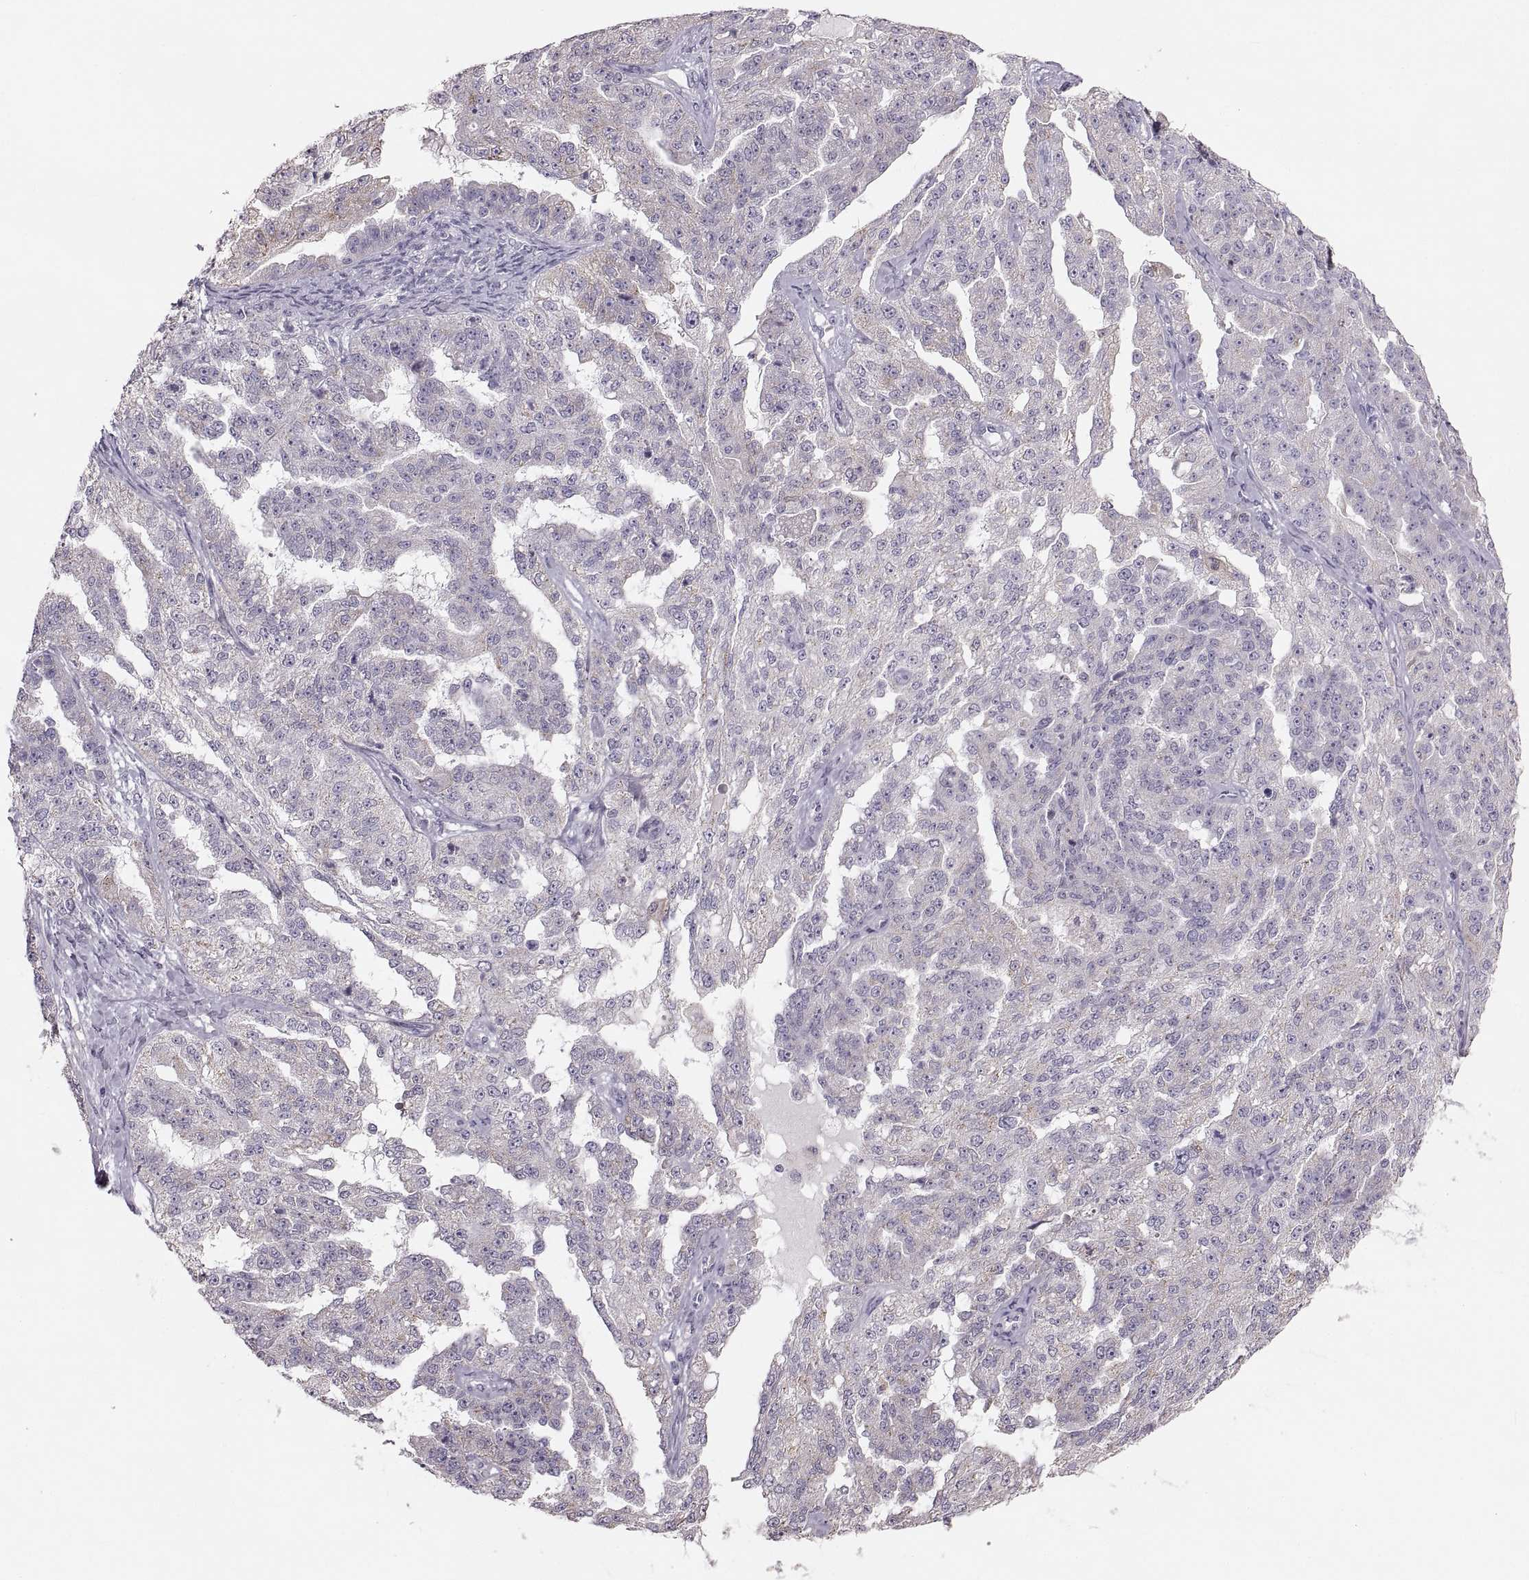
{"staining": {"intensity": "negative", "quantity": "none", "location": "none"}, "tissue": "ovarian cancer", "cell_type": "Tumor cells", "image_type": "cancer", "snomed": [{"axis": "morphology", "description": "Cystadenocarcinoma, serous, NOS"}, {"axis": "topography", "description": "Ovary"}], "caption": "This is a photomicrograph of immunohistochemistry (IHC) staining of ovarian cancer, which shows no staining in tumor cells.", "gene": "RUNDC3A", "patient": {"sex": "female", "age": 58}}